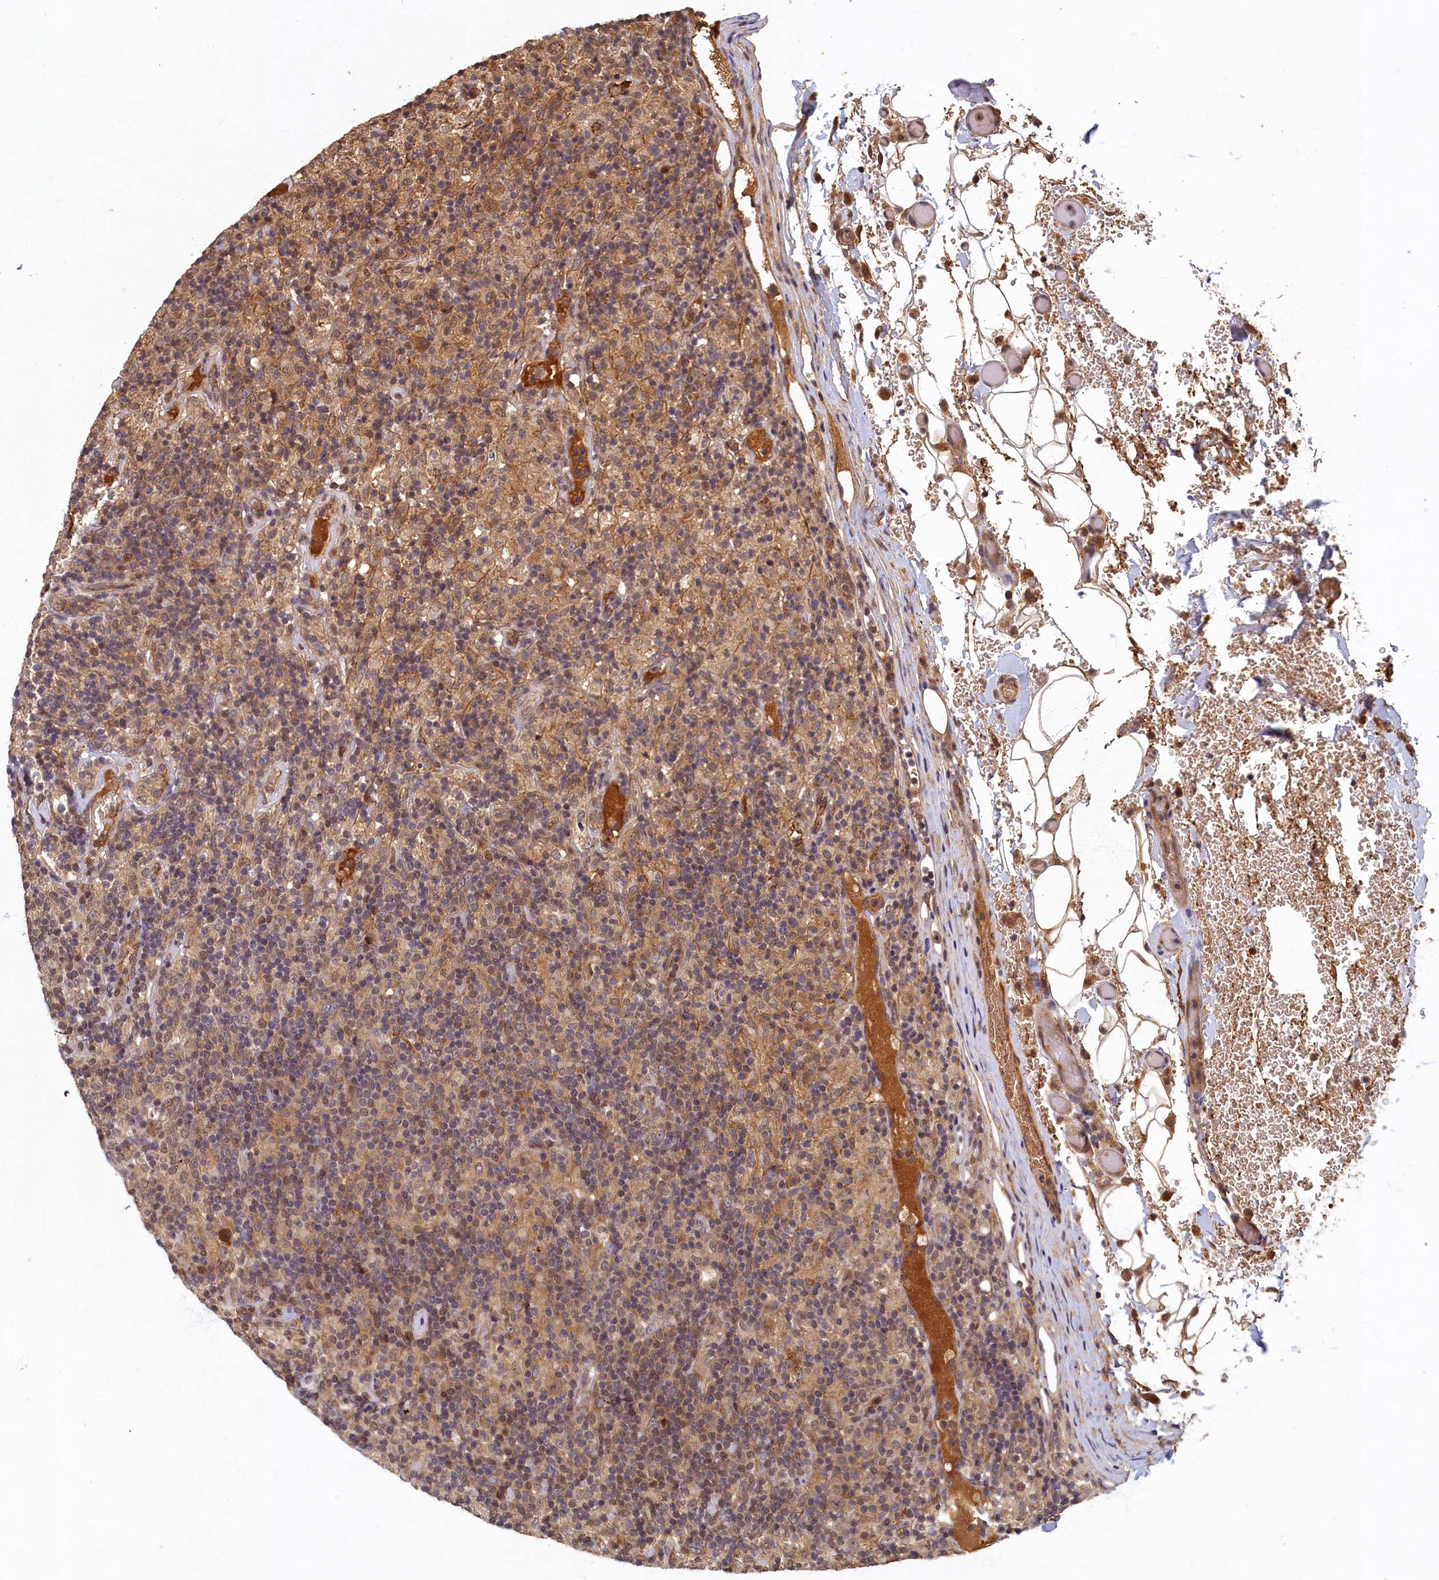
{"staining": {"intensity": "strong", "quantity": "<25%", "location": "cytoplasmic/membranous,nuclear"}, "tissue": "lymphoma", "cell_type": "Tumor cells", "image_type": "cancer", "snomed": [{"axis": "morphology", "description": "Hodgkin's disease, NOS"}, {"axis": "topography", "description": "Lymph node"}], "caption": "An image of human lymphoma stained for a protein displays strong cytoplasmic/membranous and nuclear brown staining in tumor cells. (brown staining indicates protein expression, while blue staining denotes nuclei).", "gene": "LCMT2", "patient": {"sex": "male", "age": 70}}